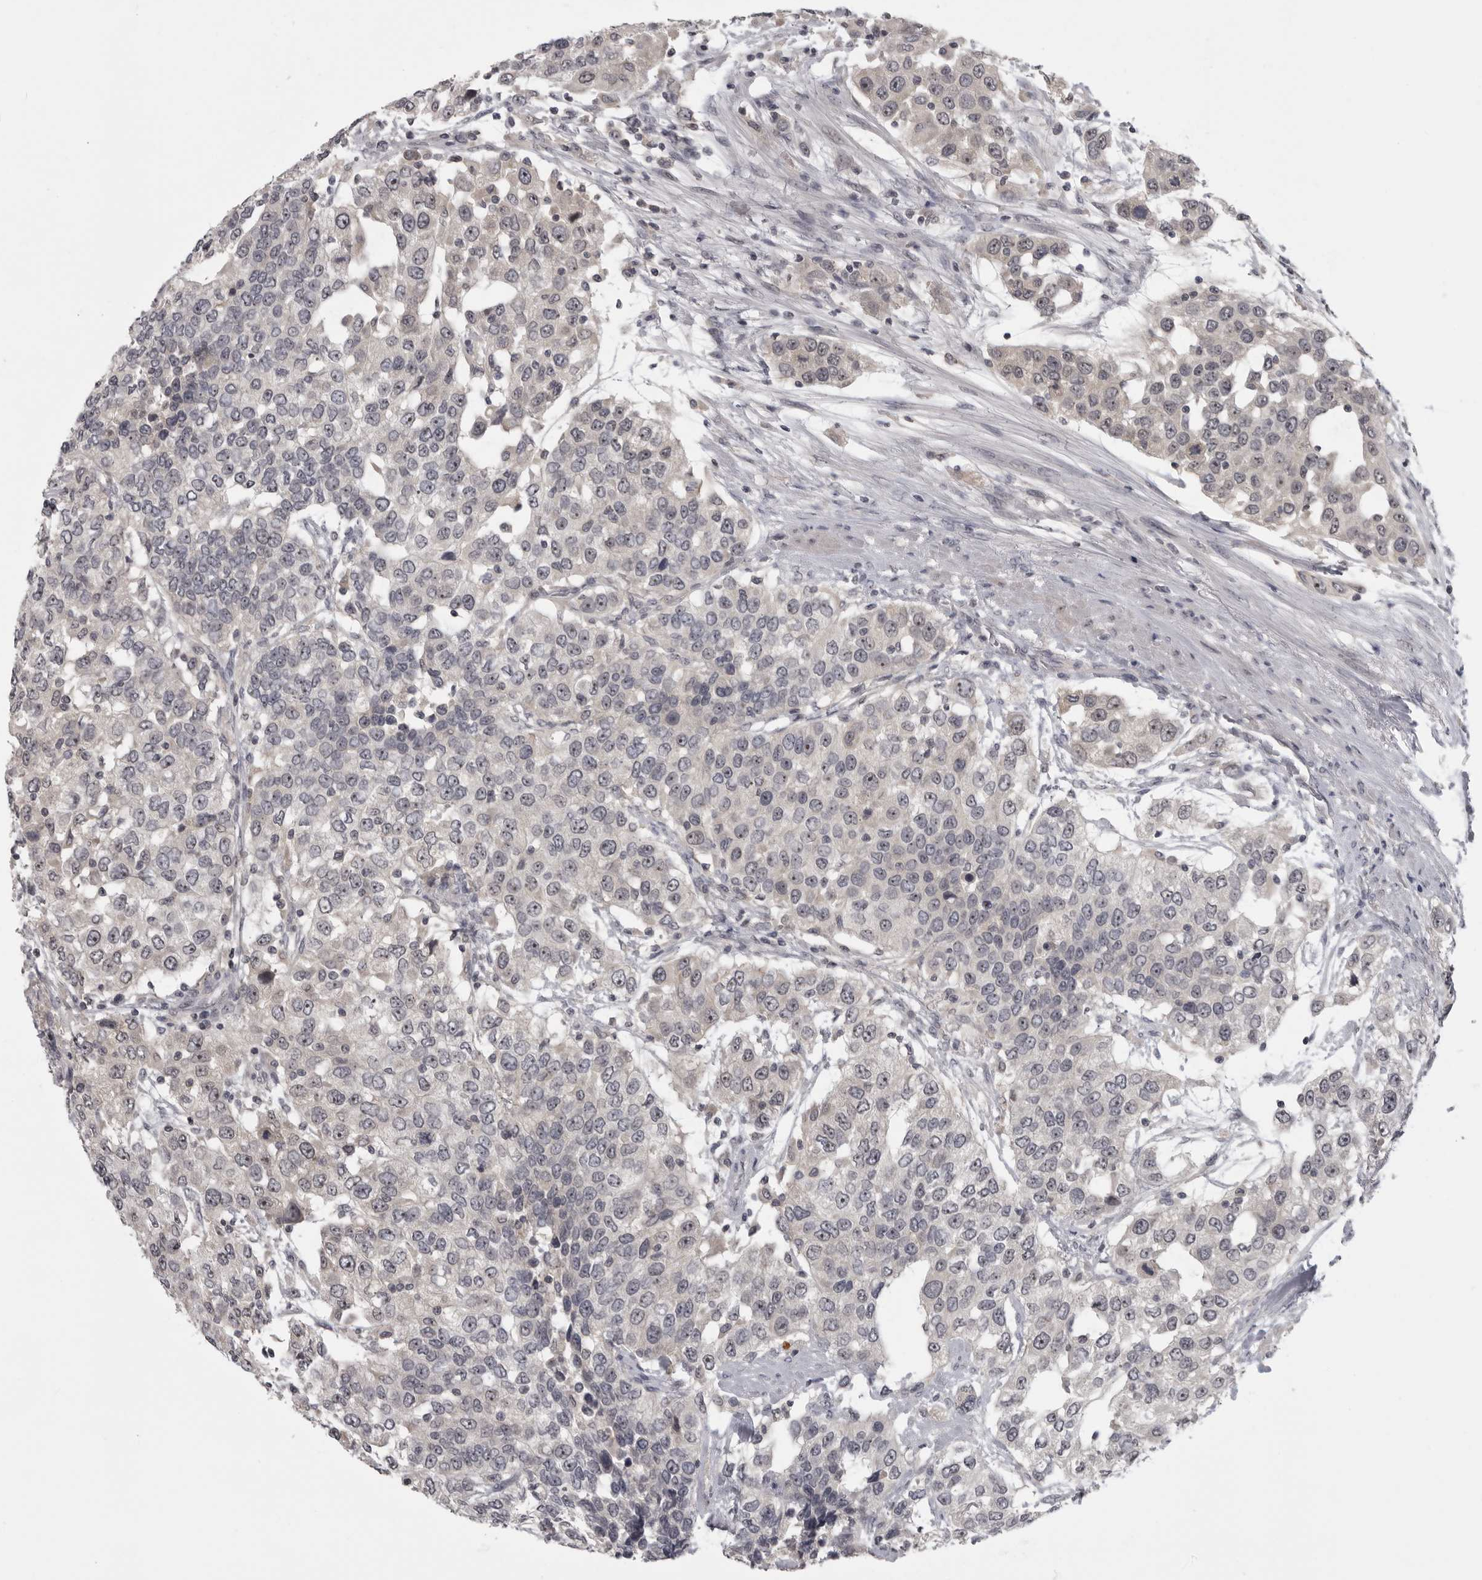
{"staining": {"intensity": "negative", "quantity": "none", "location": "none"}, "tissue": "urothelial cancer", "cell_type": "Tumor cells", "image_type": "cancer", "snomed": [{"axis": "morphology", "description": "Urothelial carcinoma, High grade"}, {"axis": "topography", "description": "Urinary bladder"}], "caption": "Immunohistochemistry (IHC) histopathology image of neoplastic tissue: human urothelial cancer stained with DAB (3,3'-diaminobenzidine) demonstrates no significant protein positivity in tumor cells. The staining is performed using DAB brown chromogen with nuclei counter-stained in using hematoxylin.", "gene": "MRTO4", "patient": {"sex": "female", "age": 80}}